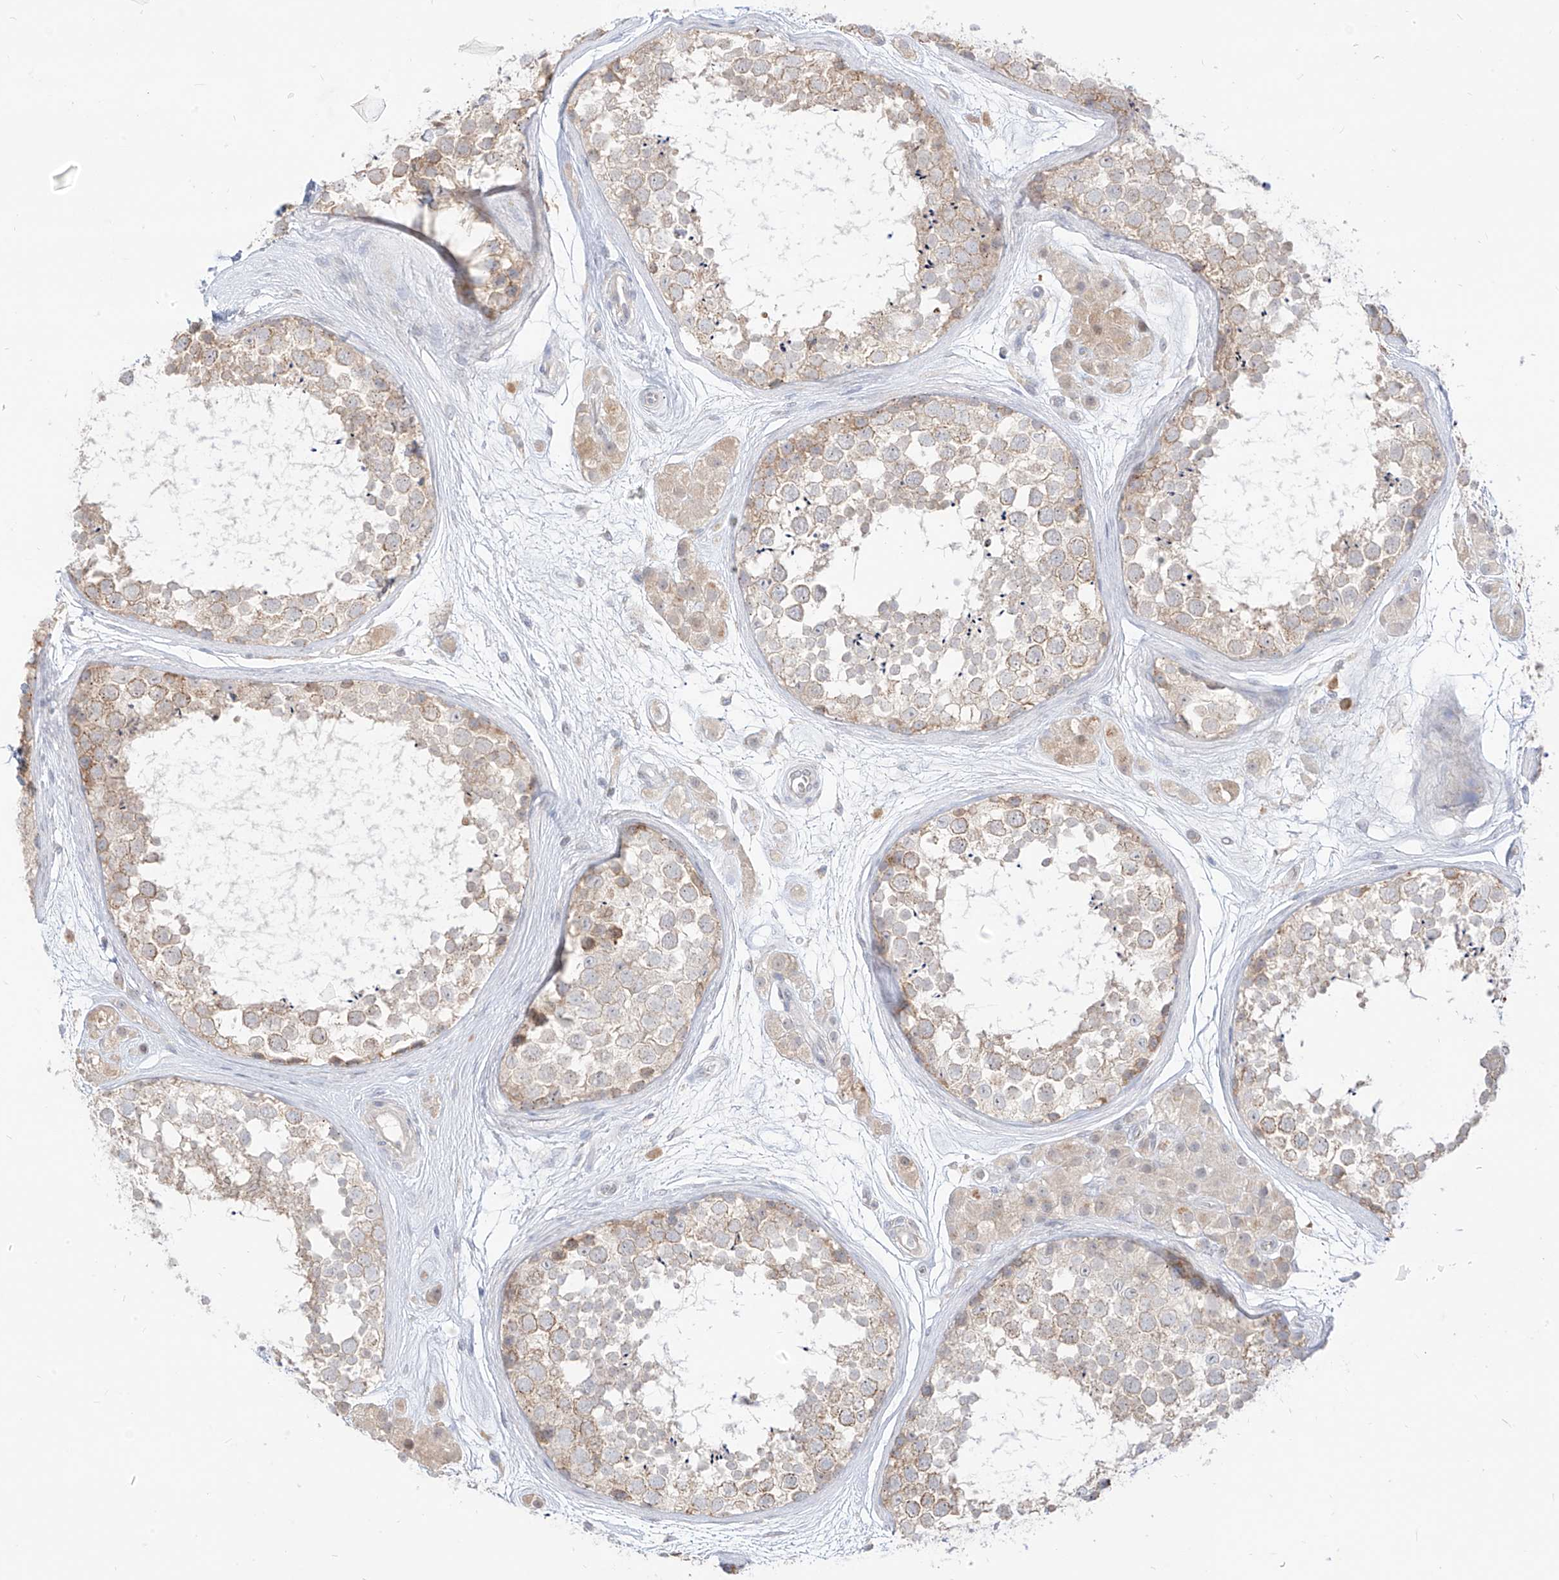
{"staining": {"intensity": "weak", "quantity": "25%-75%", "location": "cytoplasmic/membranous"}, "tissue": "testis", "cell_type": "Cells in seminiferous ducts", "image_type": "normal", "snomed": [{"axis": "morphology", "description": "Normal tissue, NOS"}, {"axis": "topography", "description": "Testis"}], "caption": "Protein expression analysis of unremarkable human testis reveals weak cytoplasmic/membranous expression in approximately 25%-75% of cells in seminiferous ducts. (Stains: DAB (3,3'-diaminobenzidine) in brown, nuclei in blue, Microscopy: brightfield microscopy at high magnification).", "gene": "SYTL3", "patient": {"sex": "male", "age": 56}}